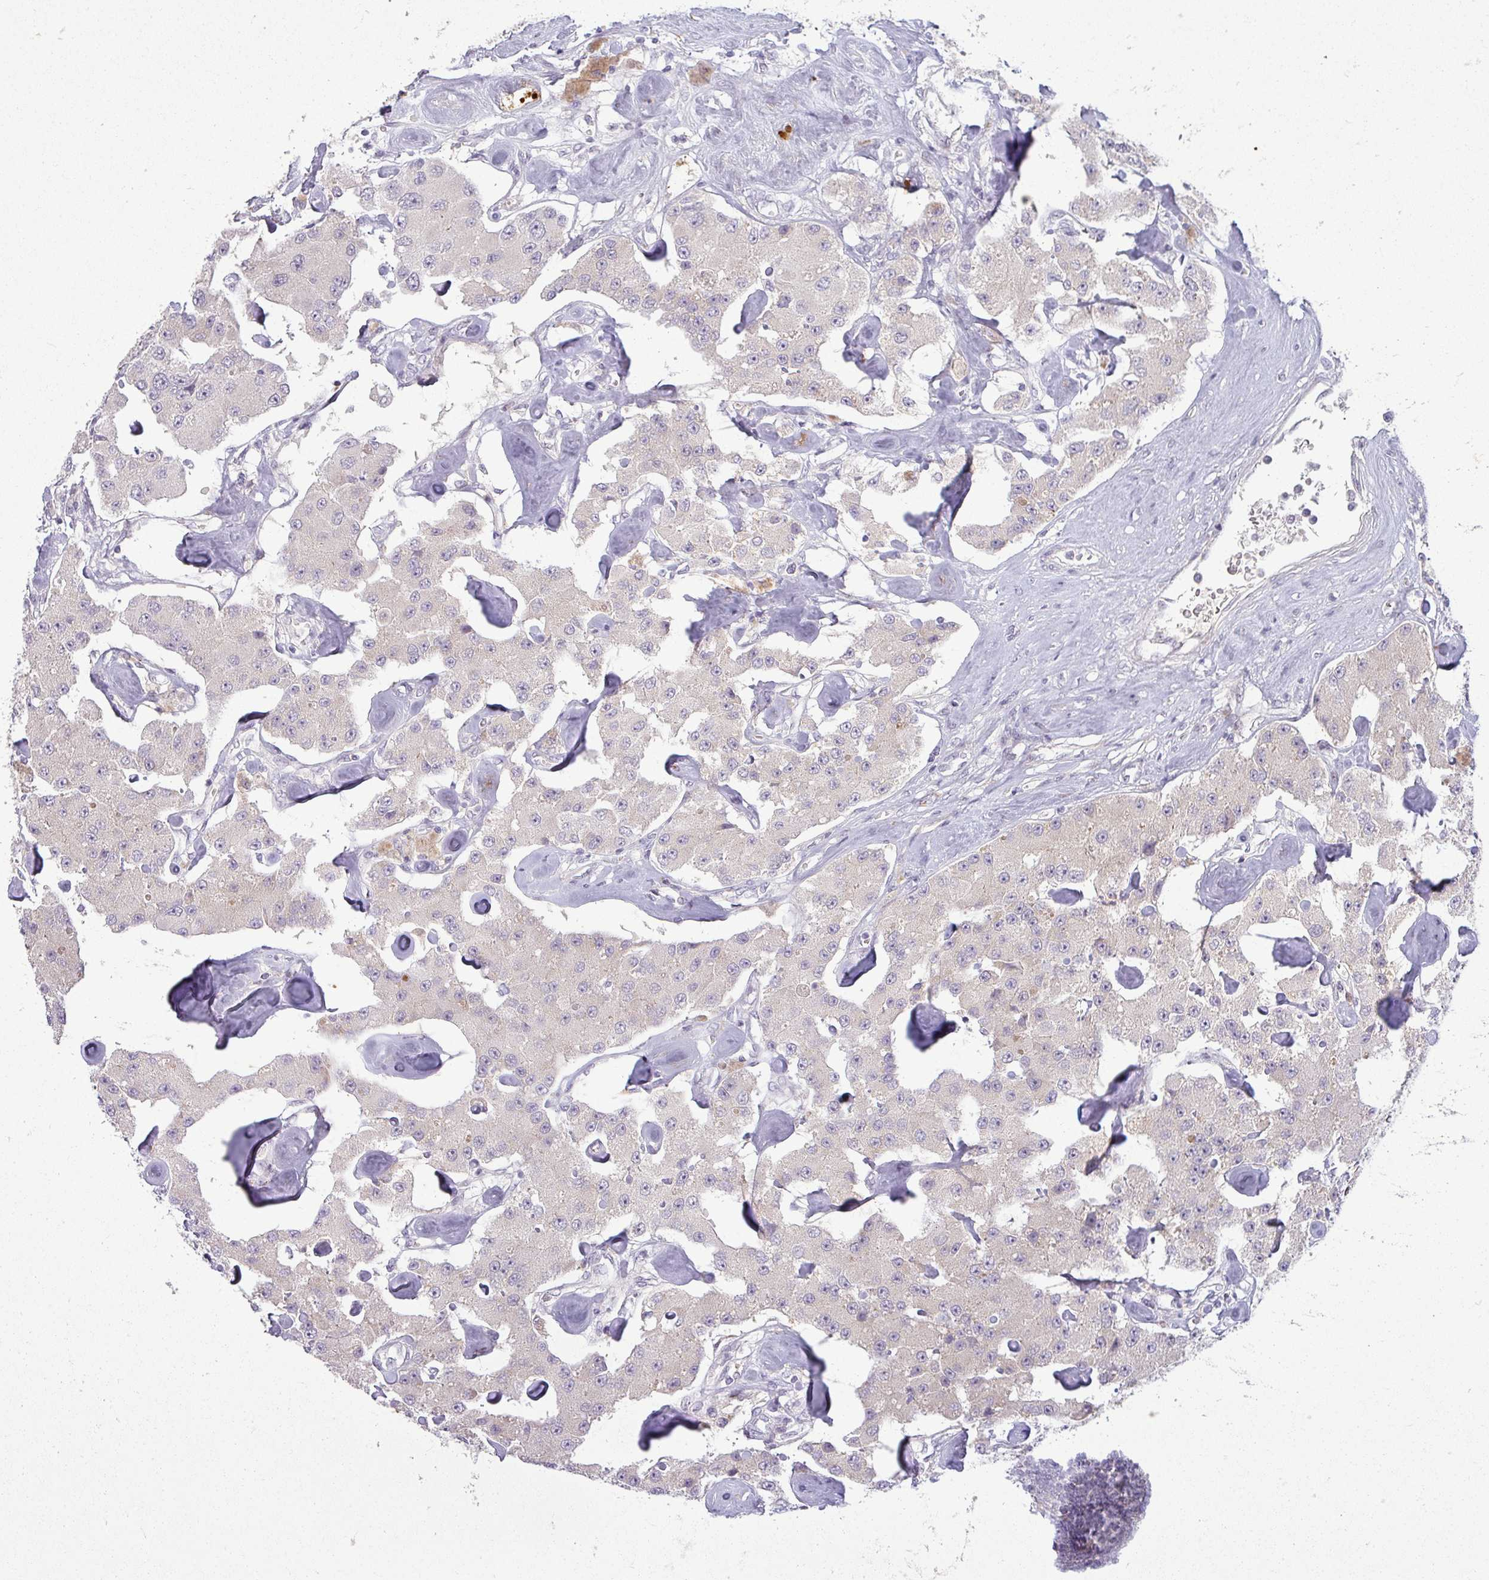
{"staining": {"intensity": "negative", "quantity": "none", "location": "none"}, "tissue": "carcinoid", "cell_type": "Tumor cells", "image_type": "cancer", "snomed": [{"axis": "morphology", "description": "Carcinoid, malignant, NOS"}, {"axis": "topography", "description": "Pancreas"}], "caption": "This is a histopathology image of immunohistochemistry (IHC) staining of carcinoid, which shows no staining in tumor cells.", "gene": "APOM", "patient": {"sex": "male", "age": 41}}